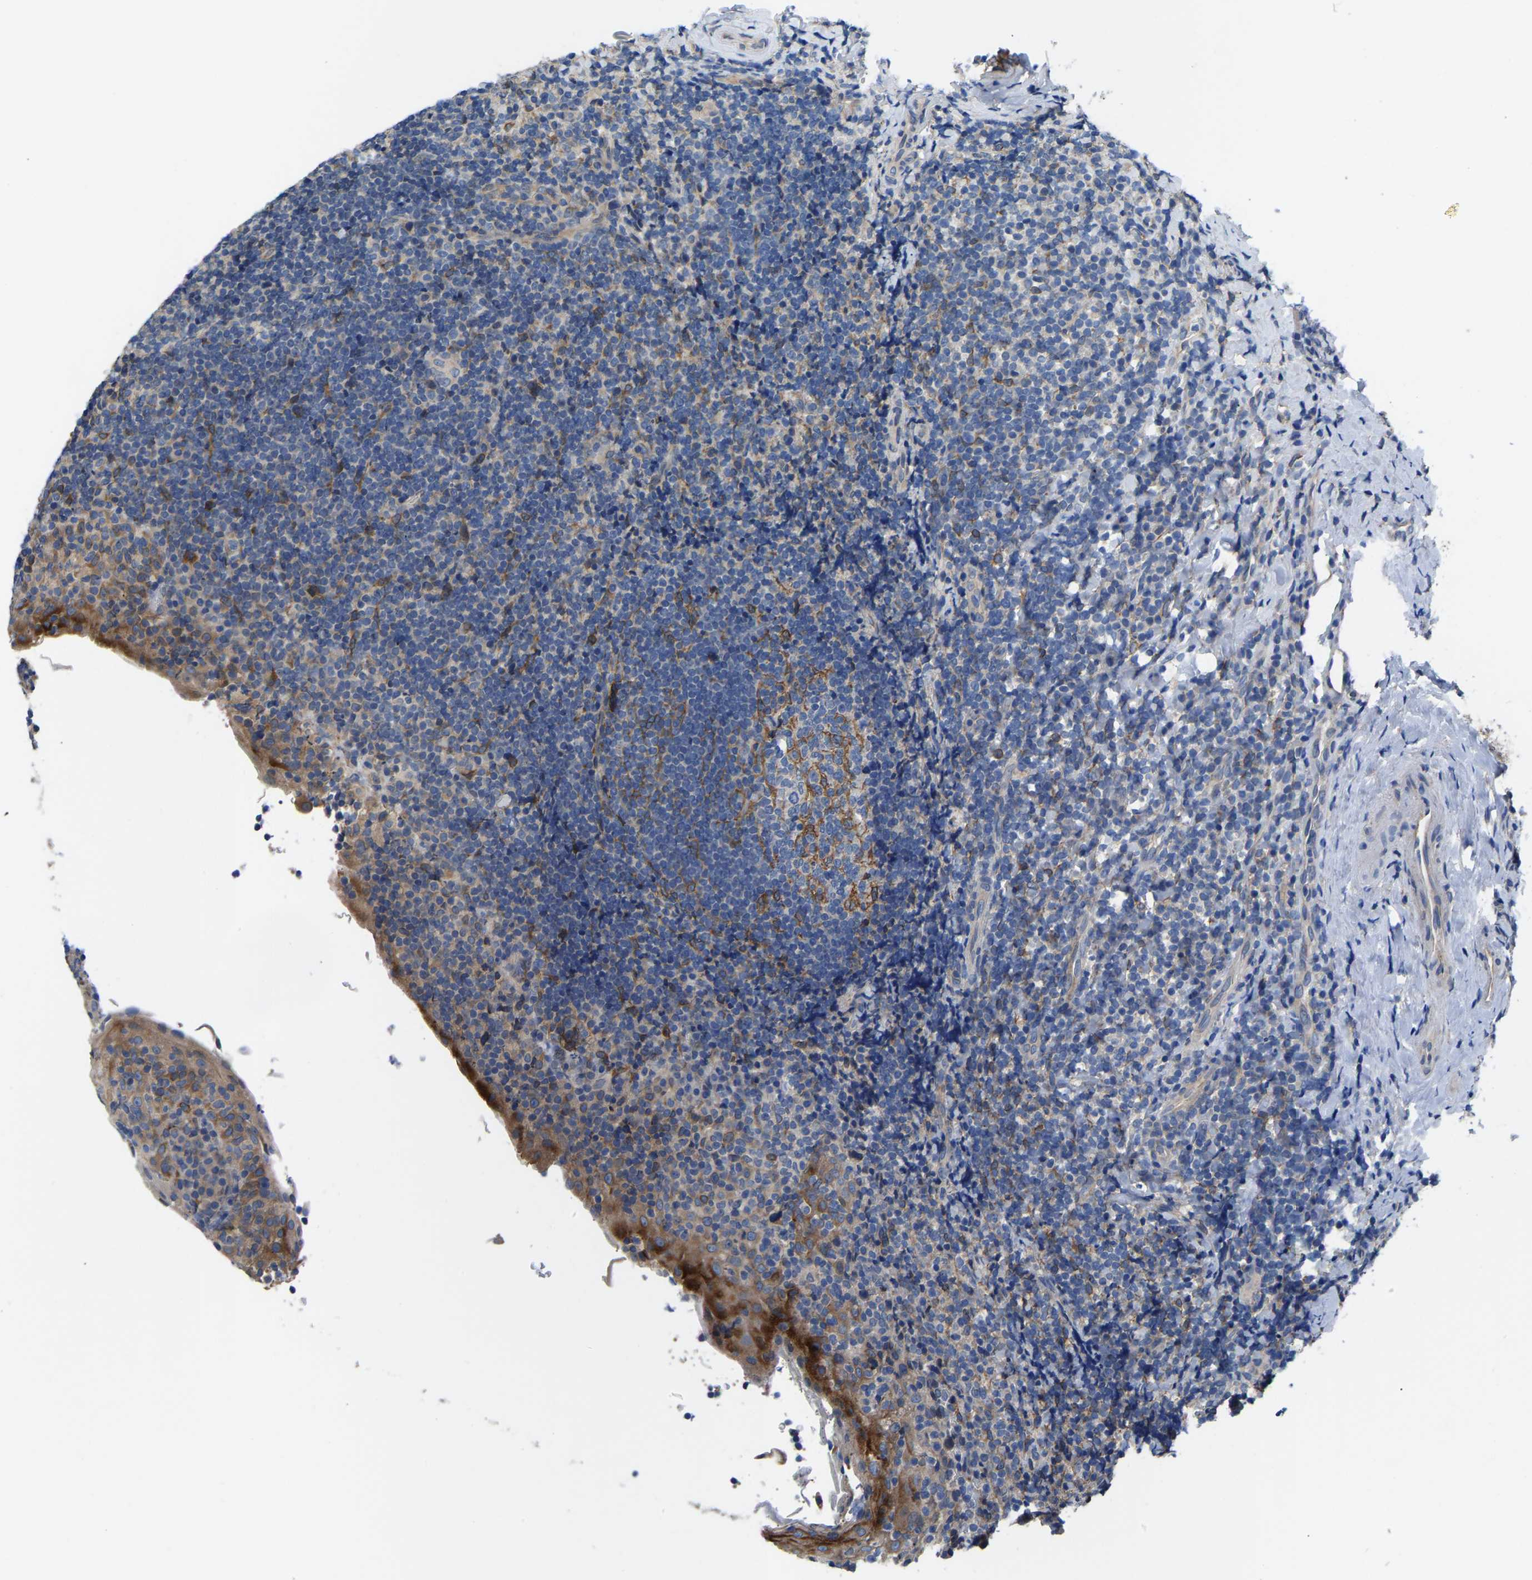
{"staining": {"intensity": "strong", "quantity": "<25%", "location": "cytoplasmic/membranous"}, "tissue": "tonsil", "cell_type": "Germinal center cells", "image_type": "normal", "snomed": [{"axis": "morphology", "description": "Normal tissue, NOS"}, {"axis": "topography", "description": "Tonsil"}], "caption": "Strong cytoplasmic/membranous positivity is seen in about <25% of germinal center cells in unremarkable tonsil. The protein is stained brown, and the nuclei are stained in blue (DAB (3,3'-diaminobenzidine) IHC with brightfield microscopy, high magnification).", "gene": "ARL6IP5", "patient": {"sex": "male", "age": 37}}